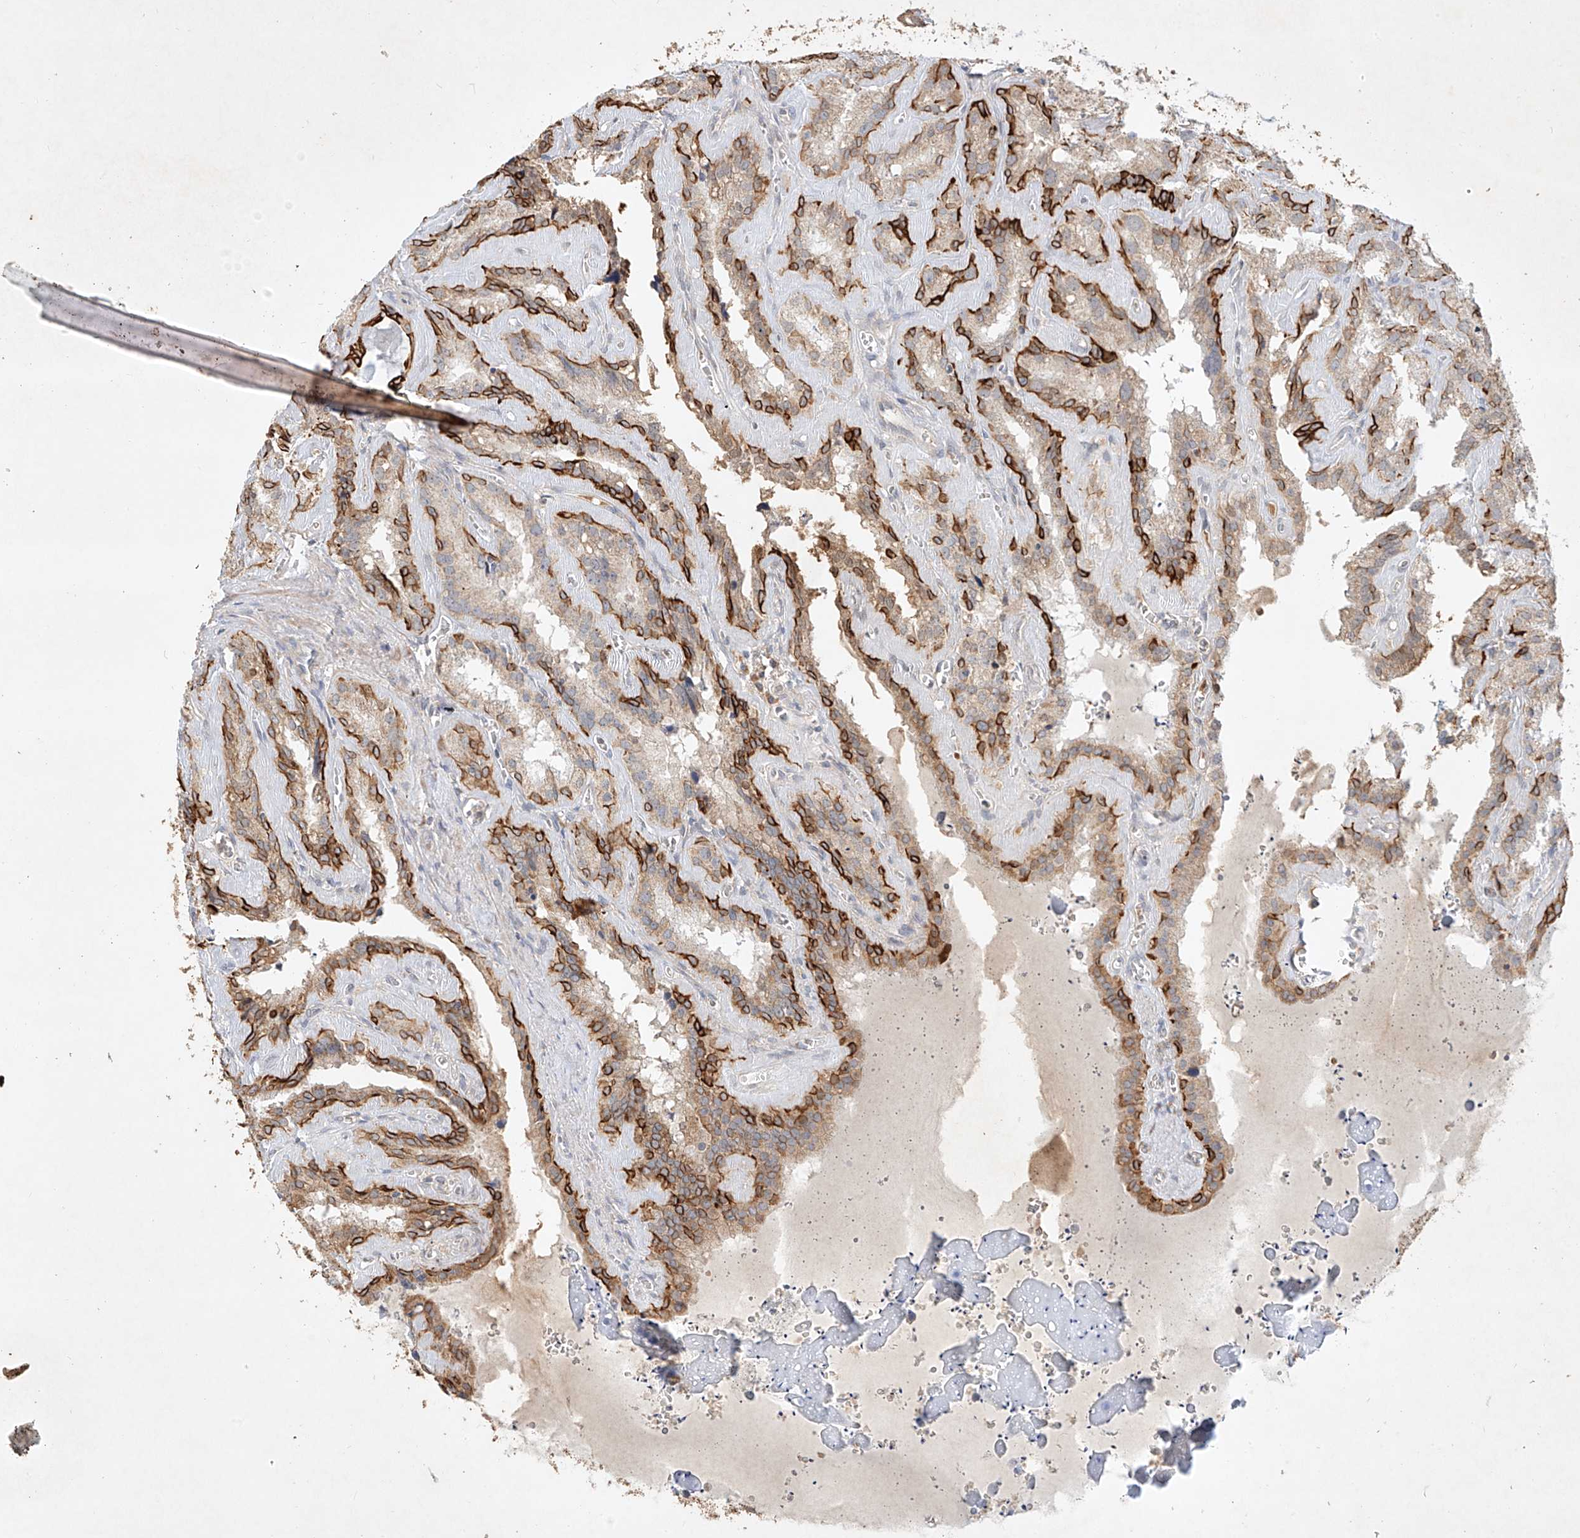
{"staining": {"intensity": "strong", "quantity": "25%-75%", "location": "cytoplasmic/membranous"}, "tissue": "seminal vesicle", "cell_type": "Glandular cells", "image_type": "normal", "snomed": [{"axis": "morphology", "description": "Normal tissue, NOS"}, {"axis": "topography", "description": "Prostate"}, {"axis": "topography", "description": "Seminal veicle"}], "caption": "DAB (3,3'-diaminobenzidine) immunohistochemical staining of benign human seminal vesicle demonstrates strong cytoplasmic/membranous protein staining in about 25%-75% of glandular cells.", "gene": "KPNA7", "patient": {"sex": "male", "age": 59}}